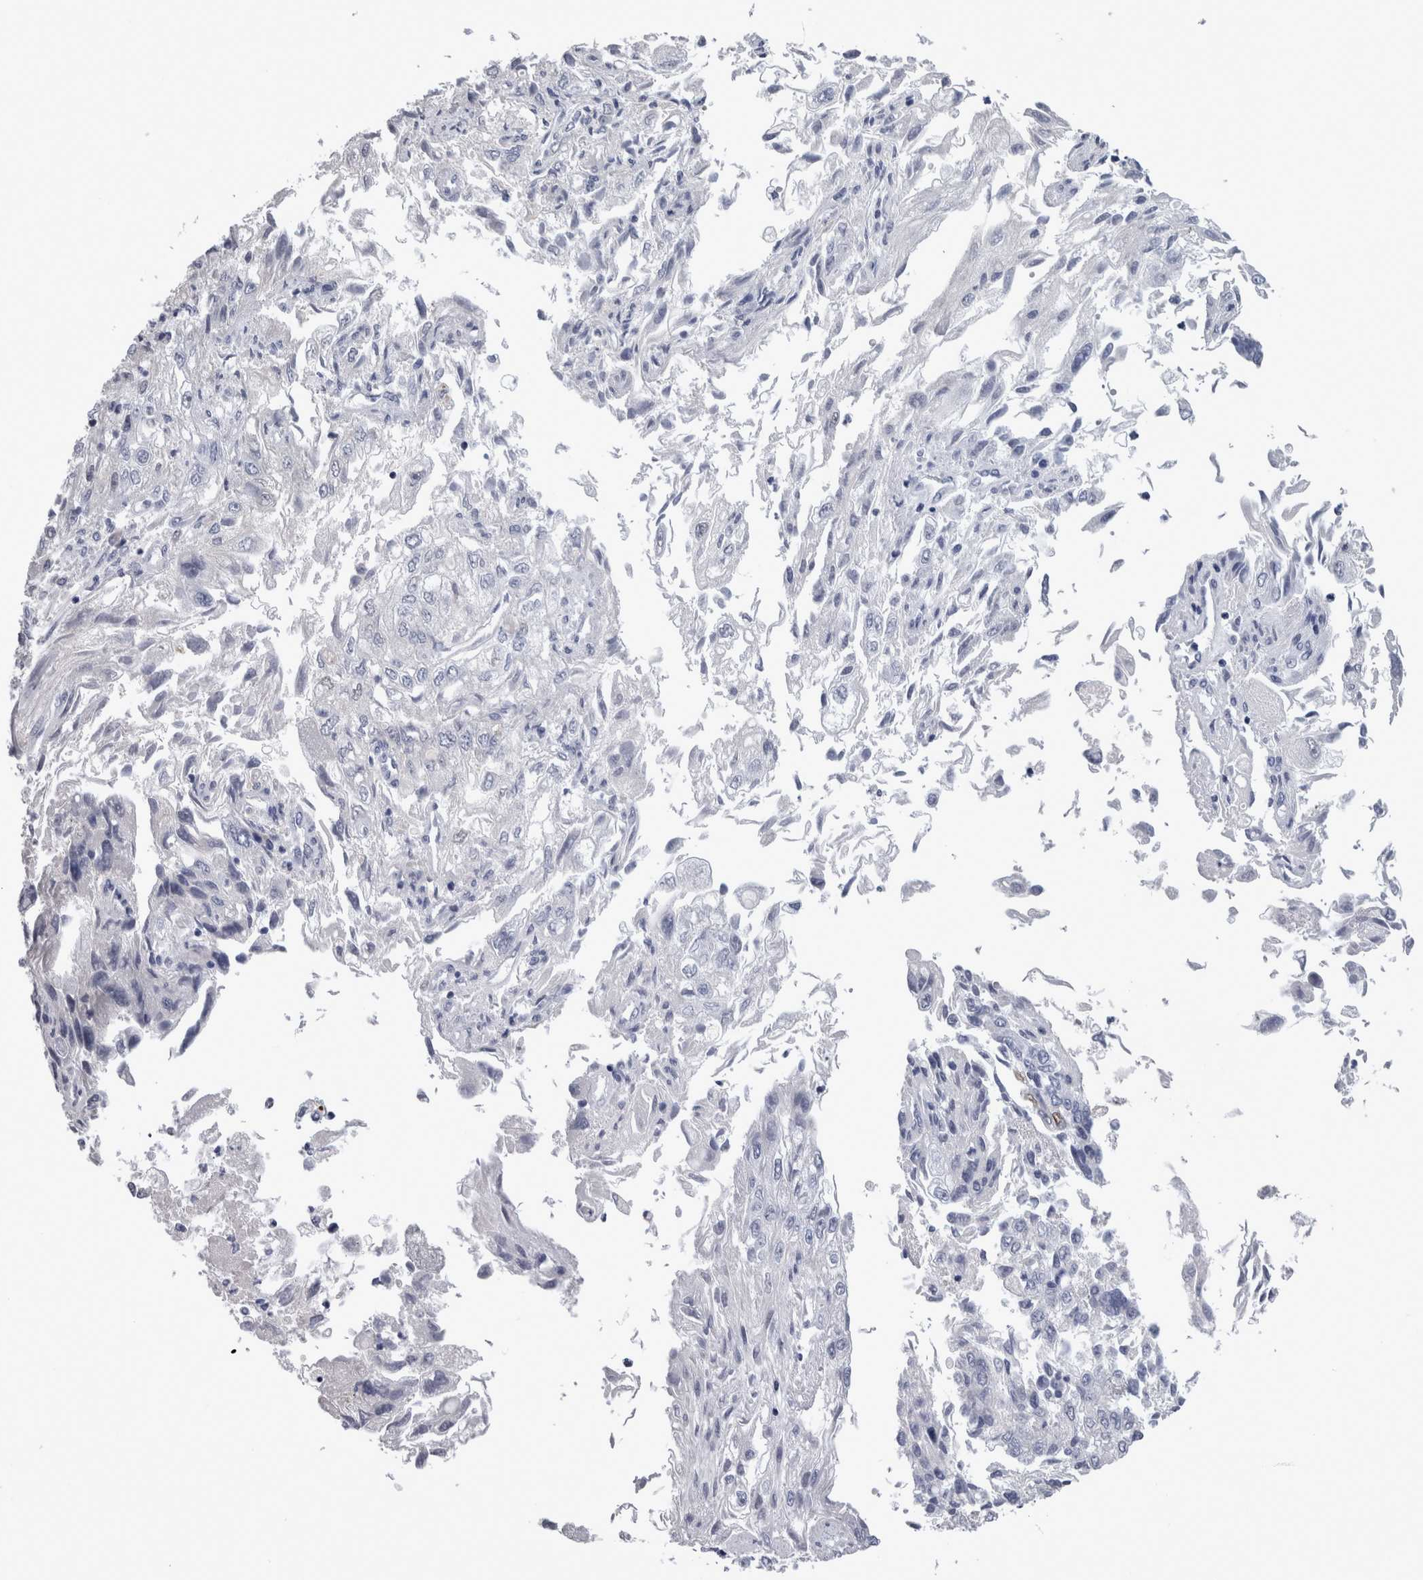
{"staining": {"intensity": "negative", "quantity": "none", "location": "none"}, "tissue": "endometrial cancer", "cell_type": "Tumor cells", "image_type": "cancer", "snomed": [{"axis": "morphology", "description": "Adenocarcinoma, NOS"}, {"axis": "topography", "description": "Endometrium"}], "caption": "Micrograph shows no protein staining in tumor cells of endometrial cancer (adenocarcinoma) tissue. The staining is performed using DAB brown chromogen with nuclei counter-stained in using hematoxylin.", "gene": "CA8", "patient": {"sex": "female", "age": 49}}